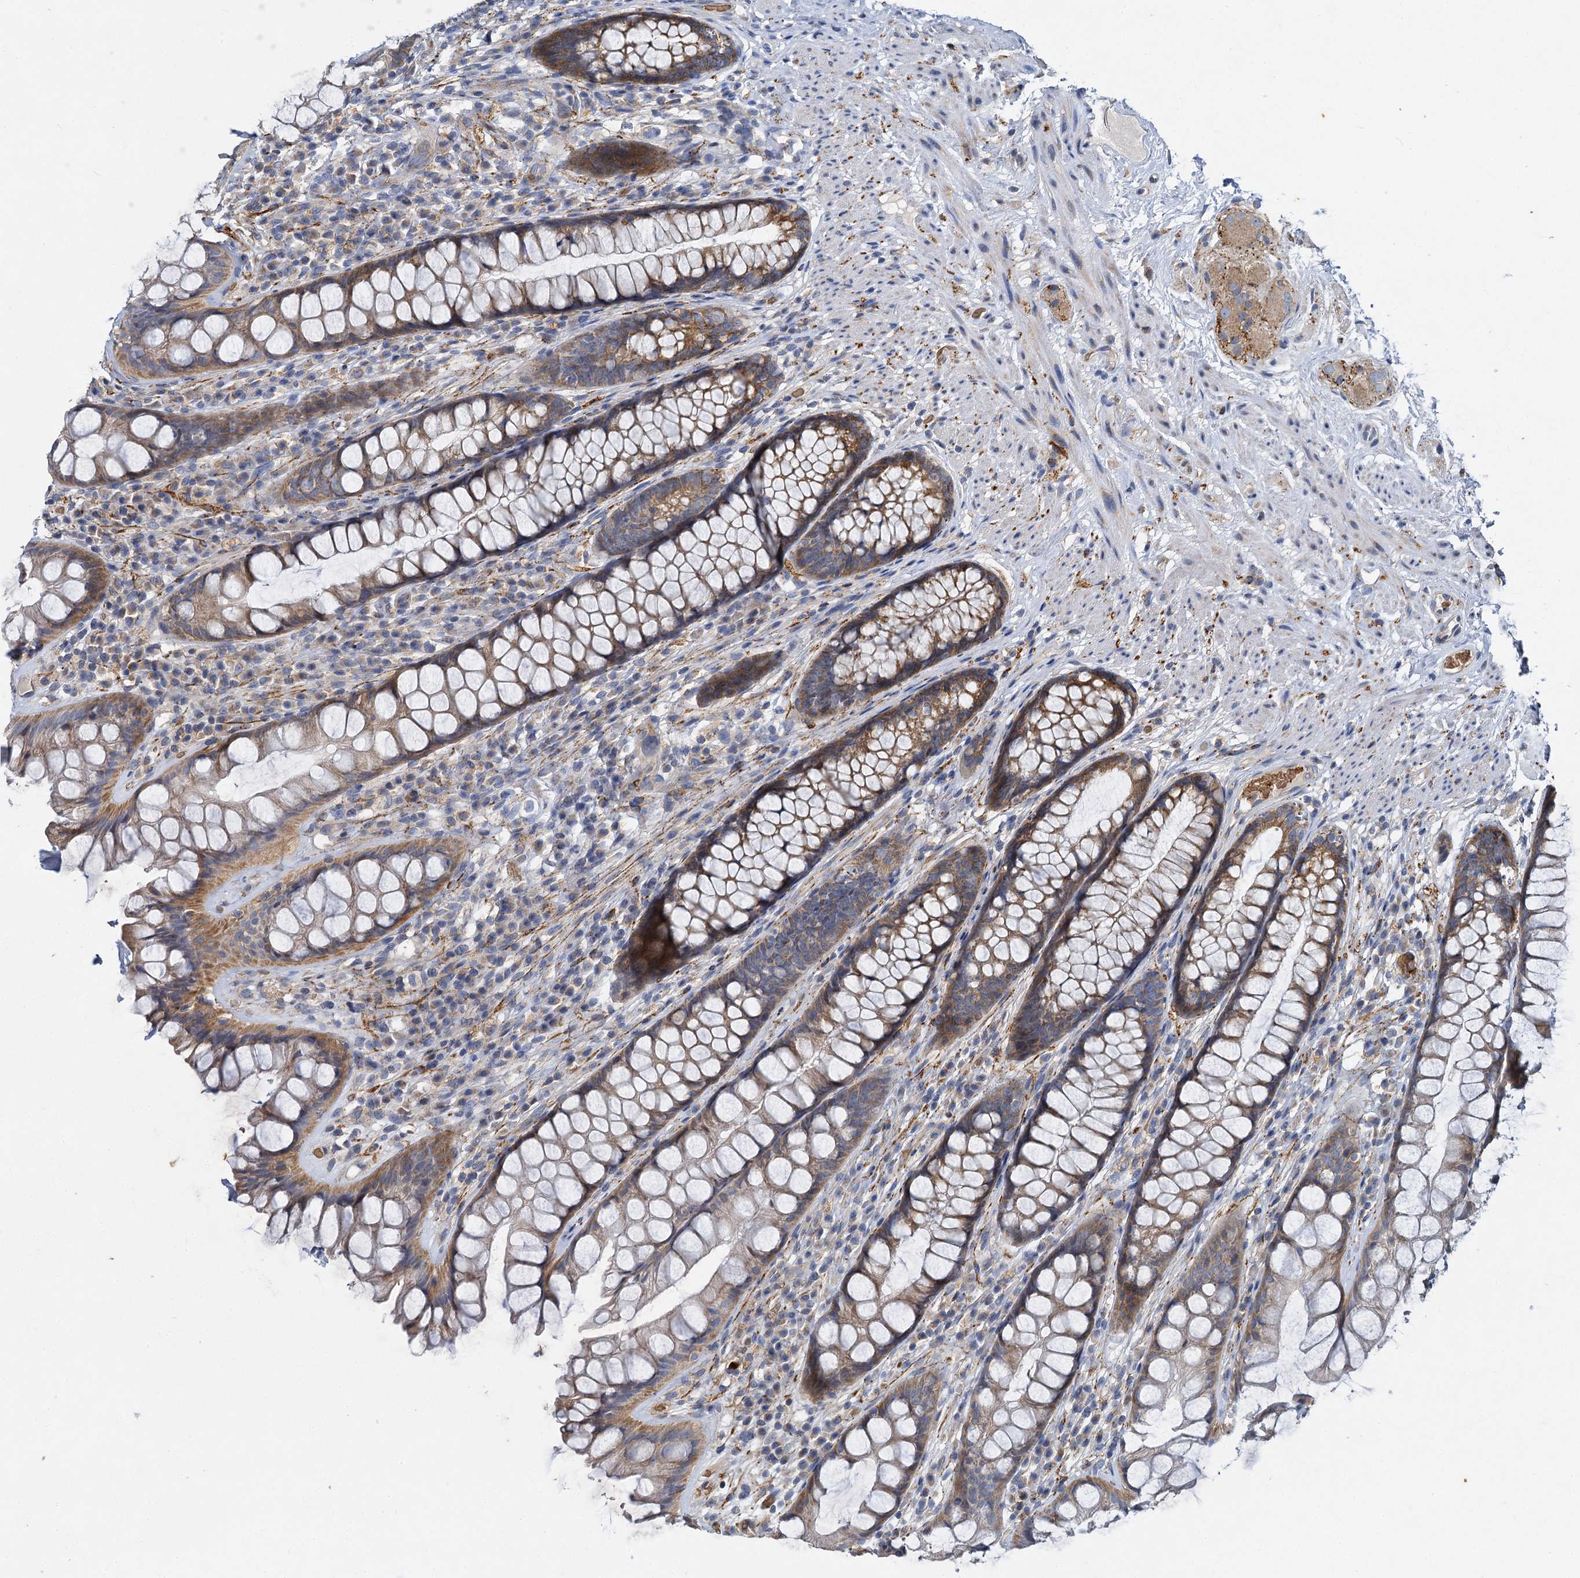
{"staining": {"intensity": "moderate", "quantity": ">75%", "location": "cytoplasmic/membranous"}, "tissue": "rectum", "cell_type": "Glandular cells", "image_type": "normal", "snomed": [{"axis": "morphology", "description": "Normal tissue, NOS"}, {"axis": "topography", "description": "Rectum"}], "caption": "This is a histology image of IHC staining of normal rectum, which shows moderate expression in the cytoplasmic/membranous of glandular cells.", "gene": "BCS1L", "patient": {"sex": "male", "age": 74}}